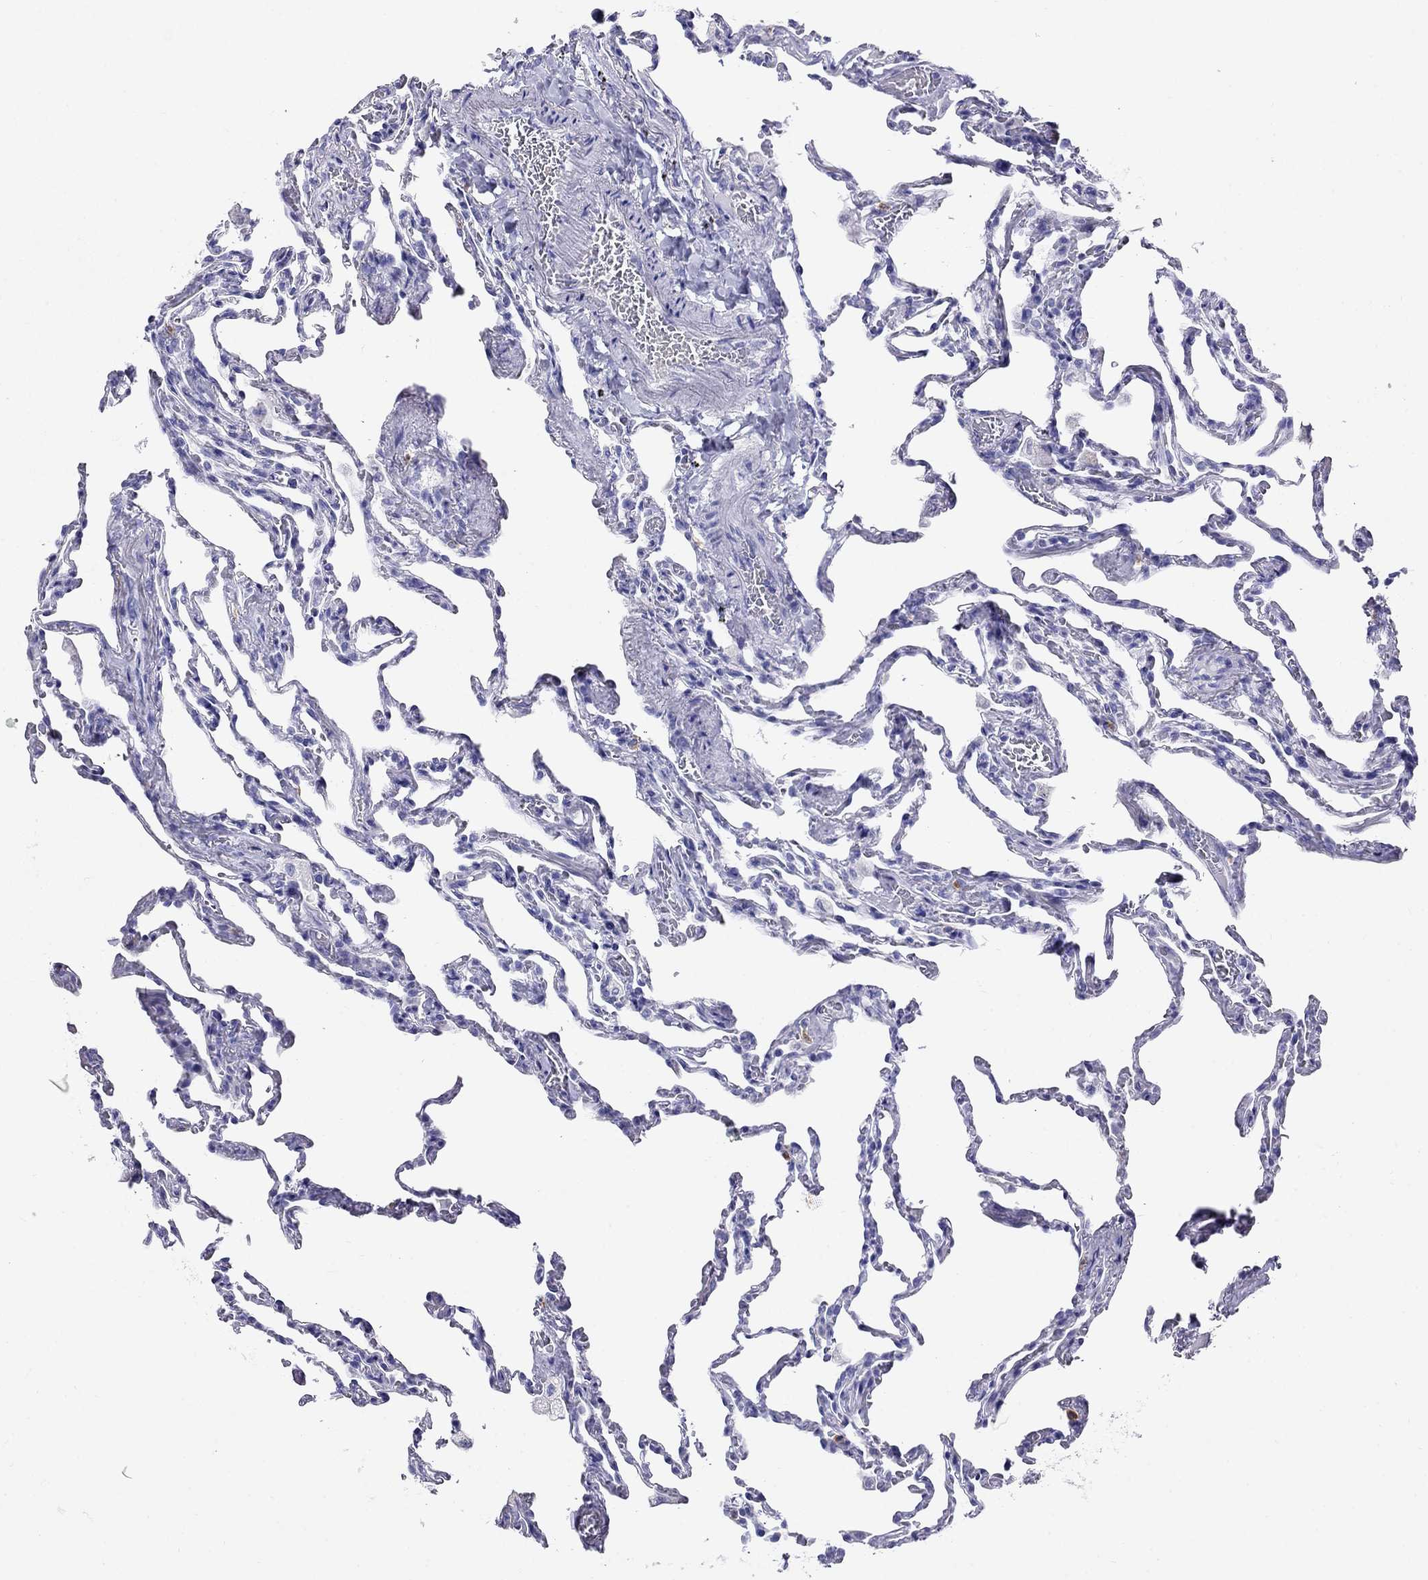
{"staining": {"intensity": "negative", "quantity": "none", "location": "none"}, "tissue": "lung", "cell_type": "Alveolar cells", "image_type": "normal", "snomed": [{"axis": "morphology", "description": "Normal tissue, NOS"}, {"axis": "topography", "description": "Lung"}], "caption": "Photomicrograph shows no protein positivity in alveolar cells of benign lung. The staining is performed using DAB (3,3'-diaminobenzidine) brown chromogen with nuclei counter-stained in using hematoxylin.", "gene": "MC5R", "patient": {"sex": "female", "age": 43}}